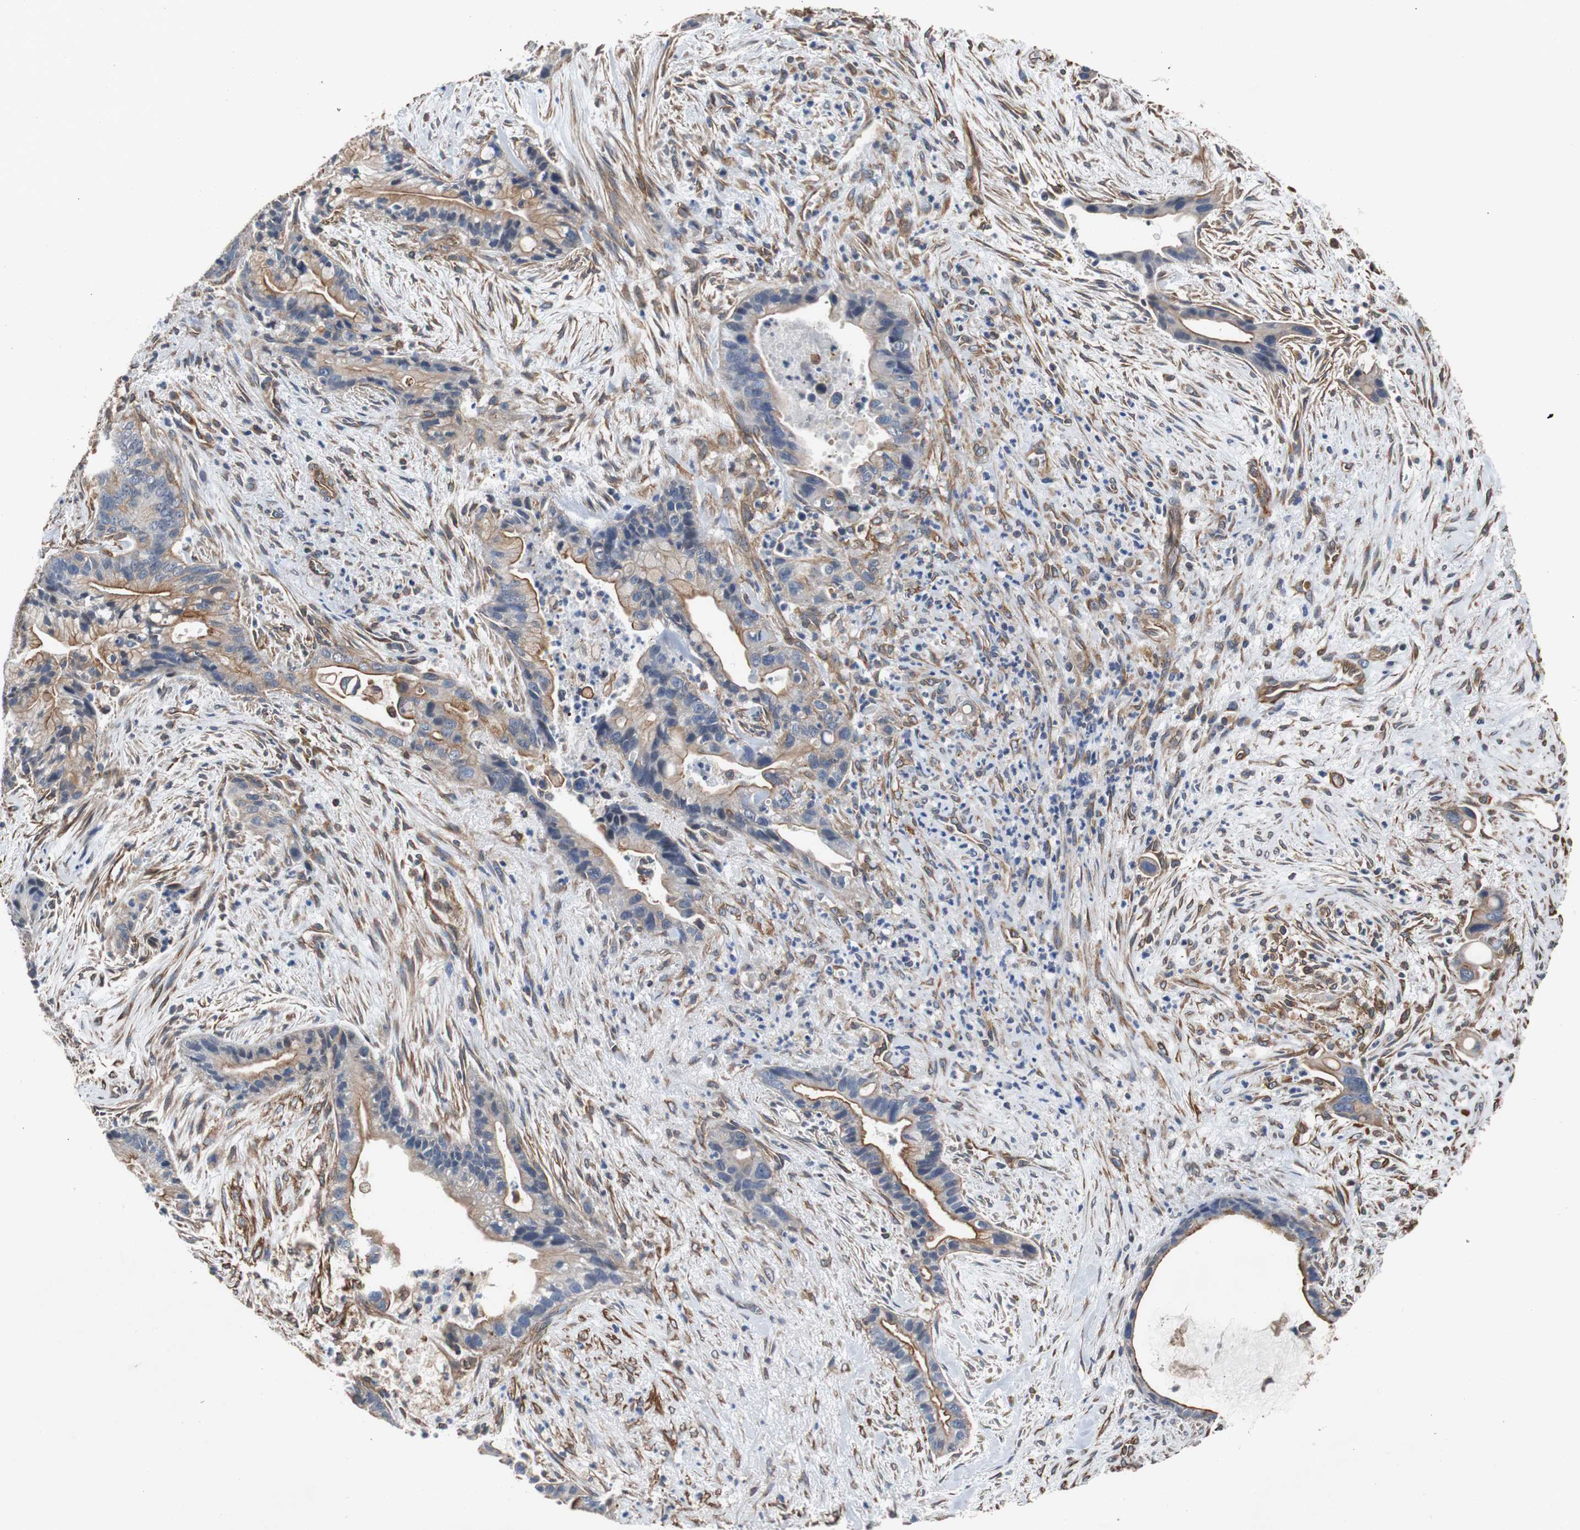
{"staining": {"intensity": "moderate", "quantity": "25%-75%", "location": "cytoplasmic/membranous"}, "tissue": "liver cancer", "cell_type": "Tumor cells", "image_type": "cancer", "snomed": [{"axis": "morphology", "description": "Cholangiocarcinoma"}, {"axis": "topography", "description": "Liver"}], "caption": "Liver cancer stained with a protein marker displays moderate staining in tumor cells.", "gene": "KIF3B", "patient": {"sex": "female", "age": 55}}